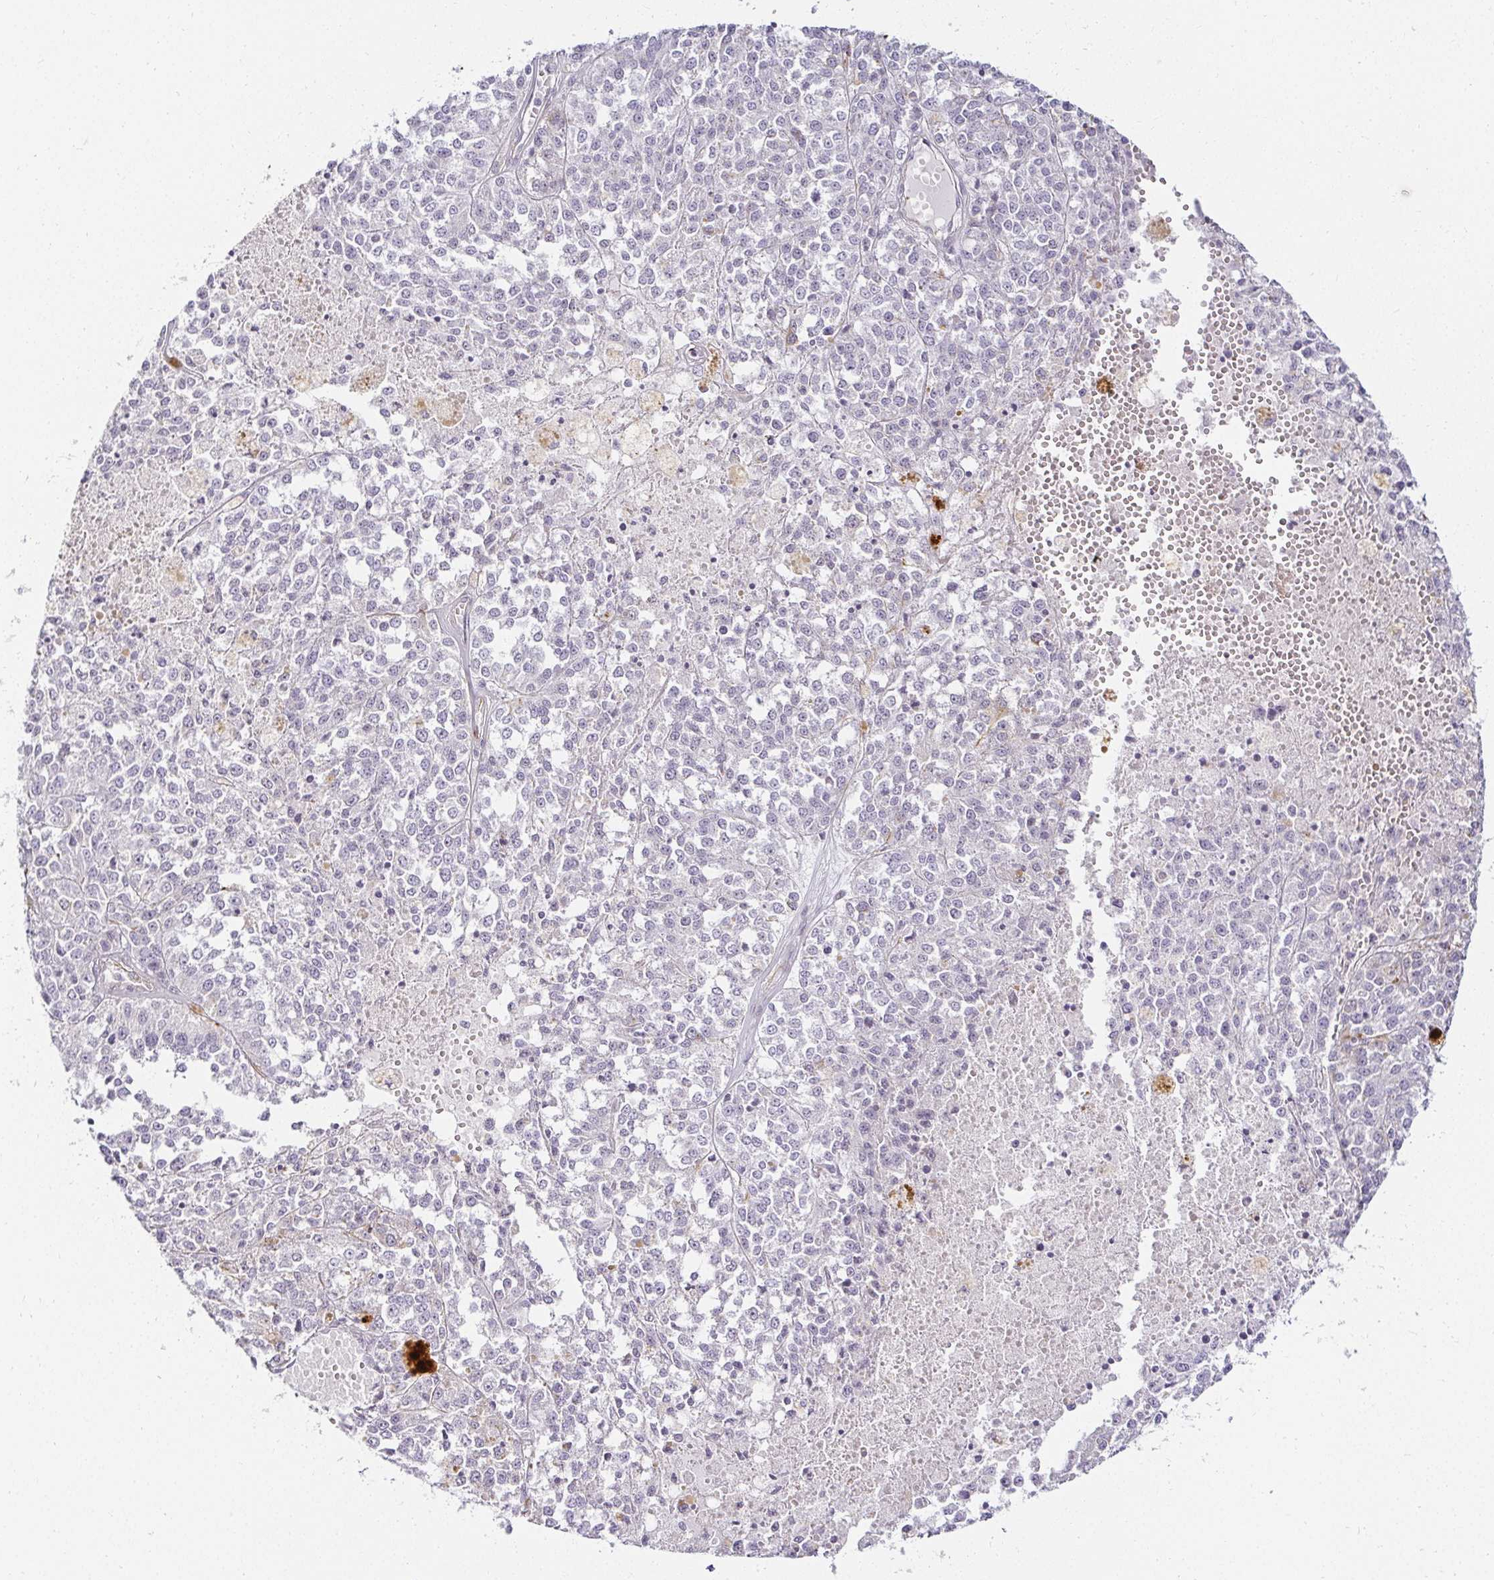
{"staining": {"intensity": "negative", "quantity": "none", "location": "none"}, "tissue": "melanoma", "cell_type": "Tumor cells", "image_type": "cancer", "snomed": [{"axis": "morphology", "description": "Malignant melanoma, Metastatic site"}, {"axis": "topography", "description": "Lymph node"}], "caption": "Malignant melanoma (metastatic site) was stained to show a protein in brown. There is no significant positivity in tumor cells.", "gene": "ACAN", "patient": {"sex": "female", "age": 64}}